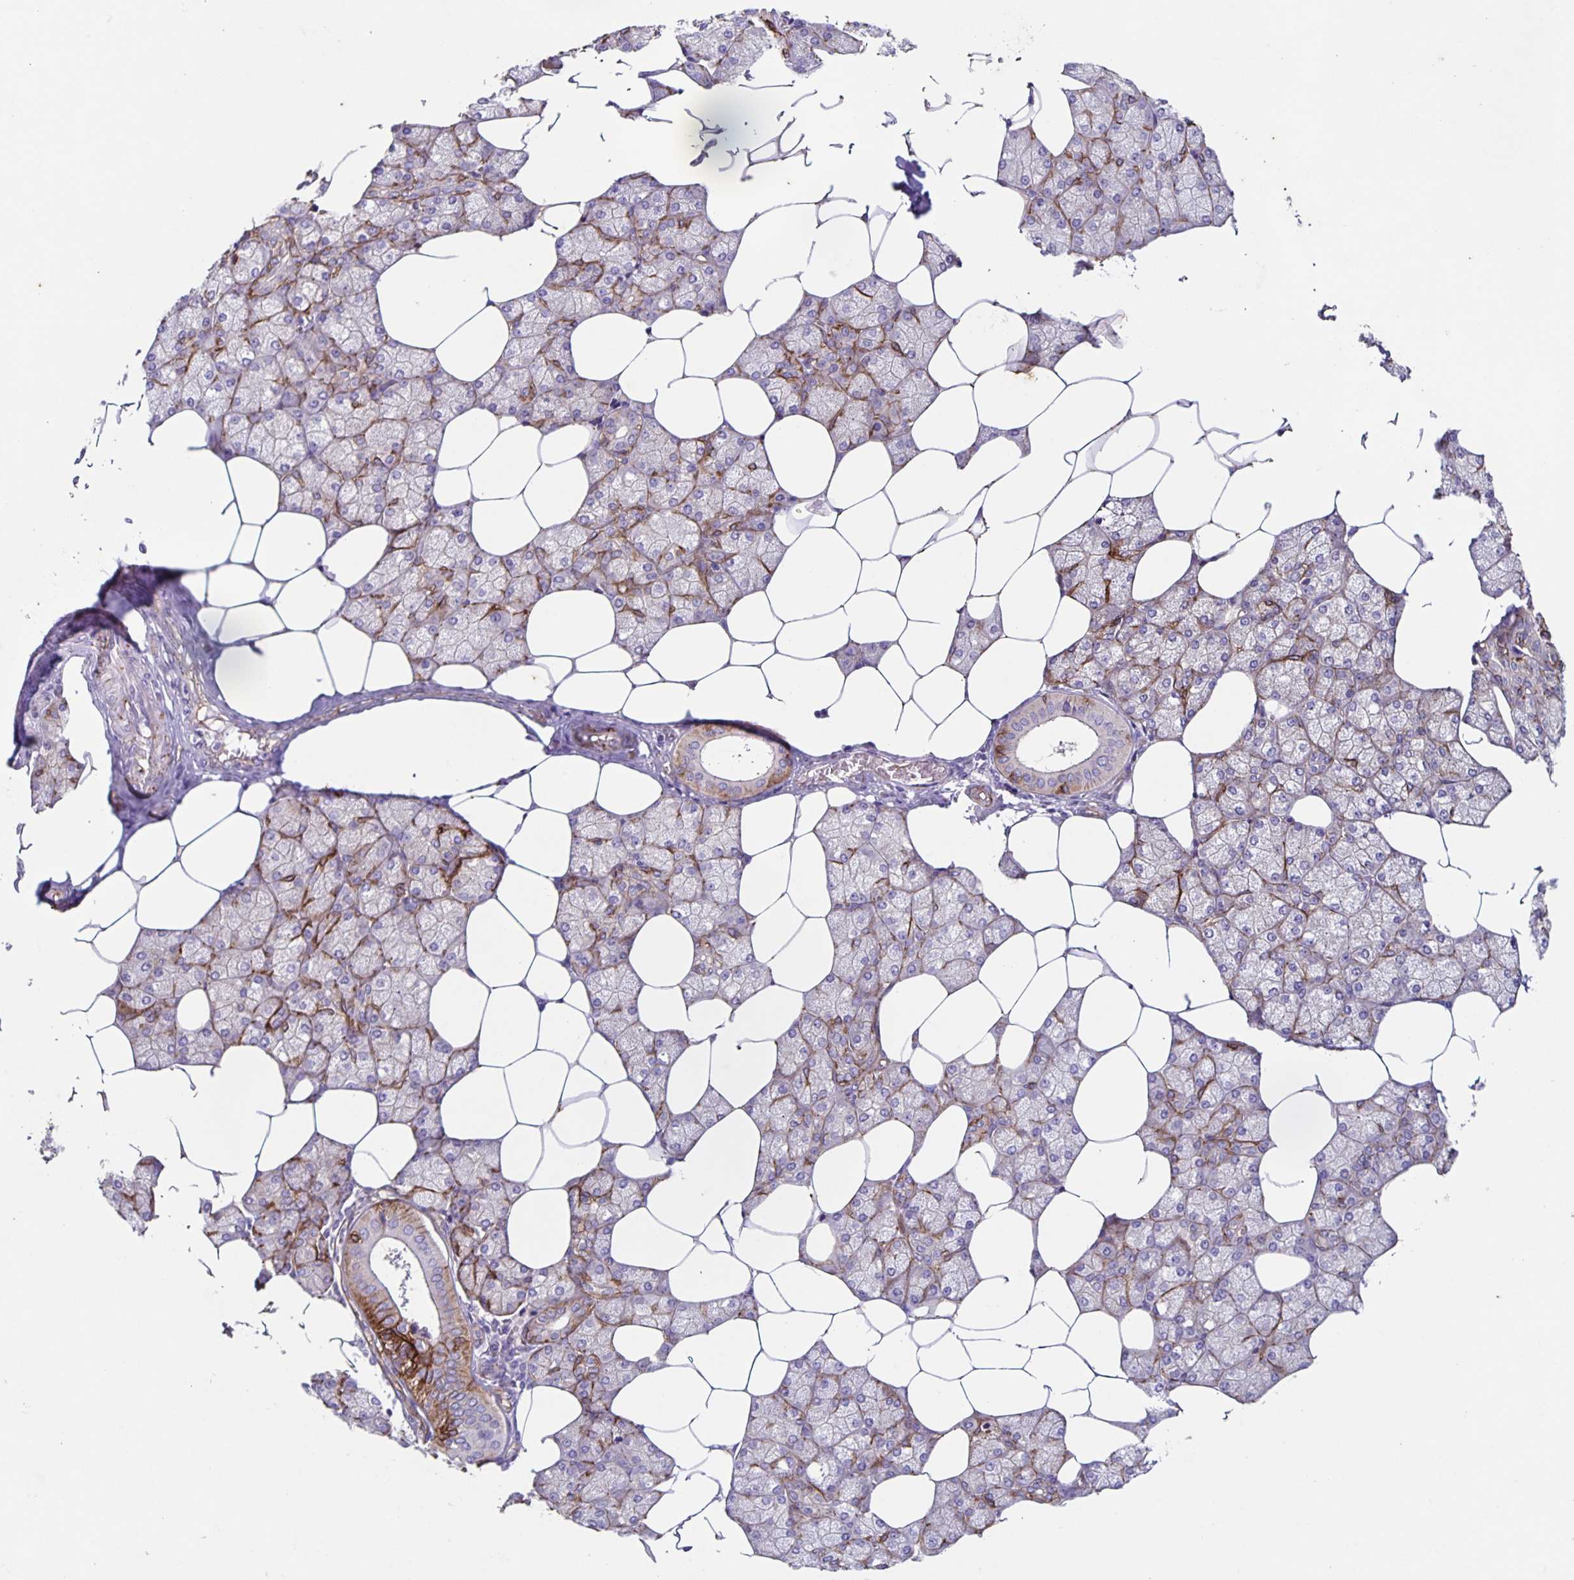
{"staining": {"intensity": "strong", "quantity": "<25%", "location": "cytoplasmic/membranous"}, "tissue": "salivary gland", "cell_type": "Glandular cells", "image_type": "normal", "snomed": [{"axis": "morphology", "description": "Normal tissue, NOS"}, {"axis": "topography", "description": "Salivary gland"}], "caption": "High-power microscopy captured an immunohistochemistry image of benign salivary gland, revealing strong cytoplasmic/membranous expression in approximately <25% of glandular cells. The protein is shown in brown color, while the nuclei are stained blue.", "gene": "ITGA2", "patient": {"sex": "female", "age": 43}}